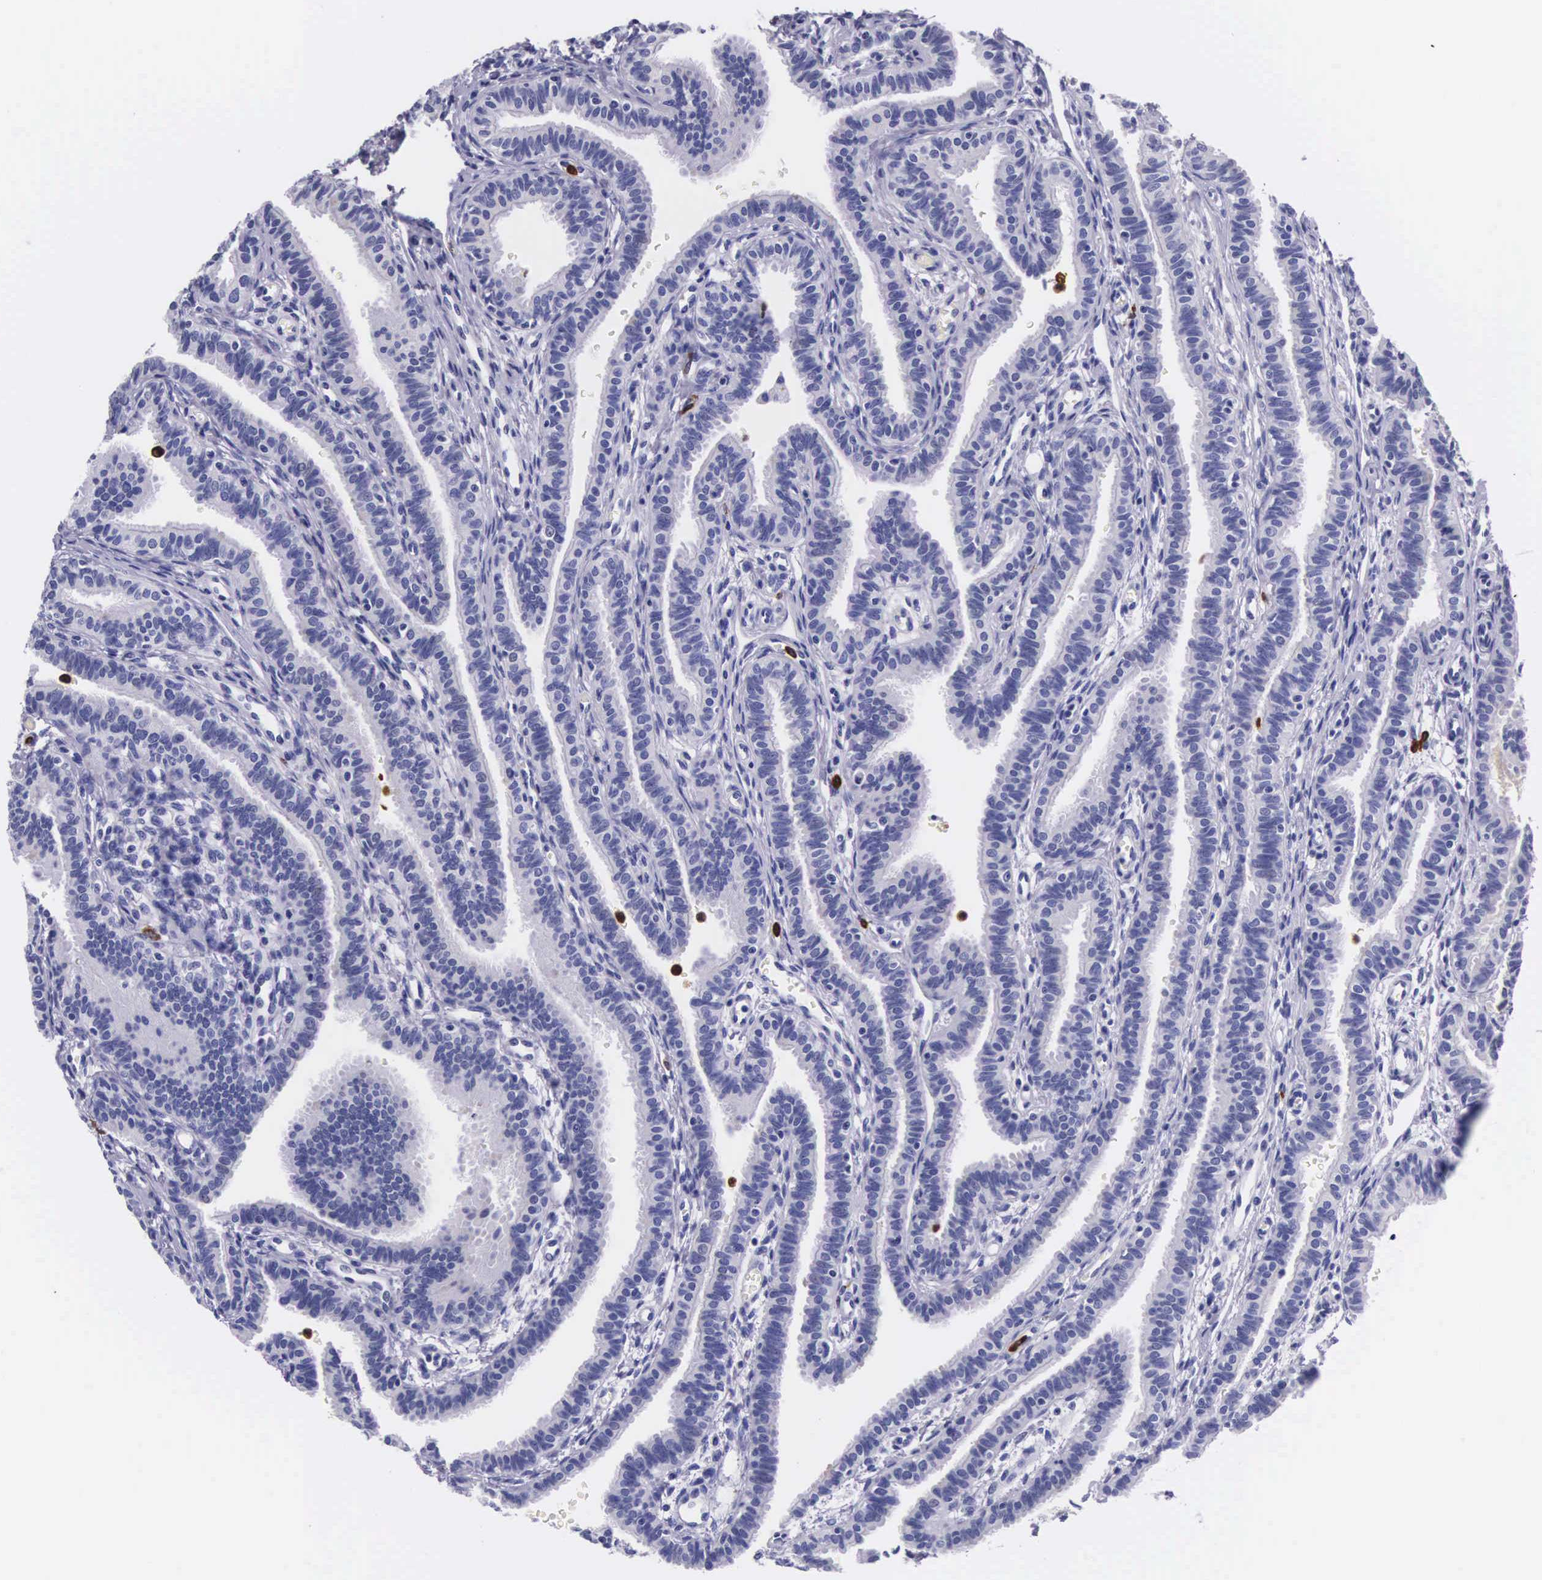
{"staining": {"intensity": "negative", "quantity": "none", "location": "none"}, "tissue": "fallopian tube", "cell_type": "Glandular cells", "image_type": "normal", "snomed": [{"axis": "morphology", "description": "Normal tissue, NOS"}, {"axis": "topography", "description": "Fallopian tube"}], "caption": "The micrograph displays no staining of glandular cells in normal fallopian tube.", "gene": "FCN1", "patient": {"sex": "female", "age": 32}}